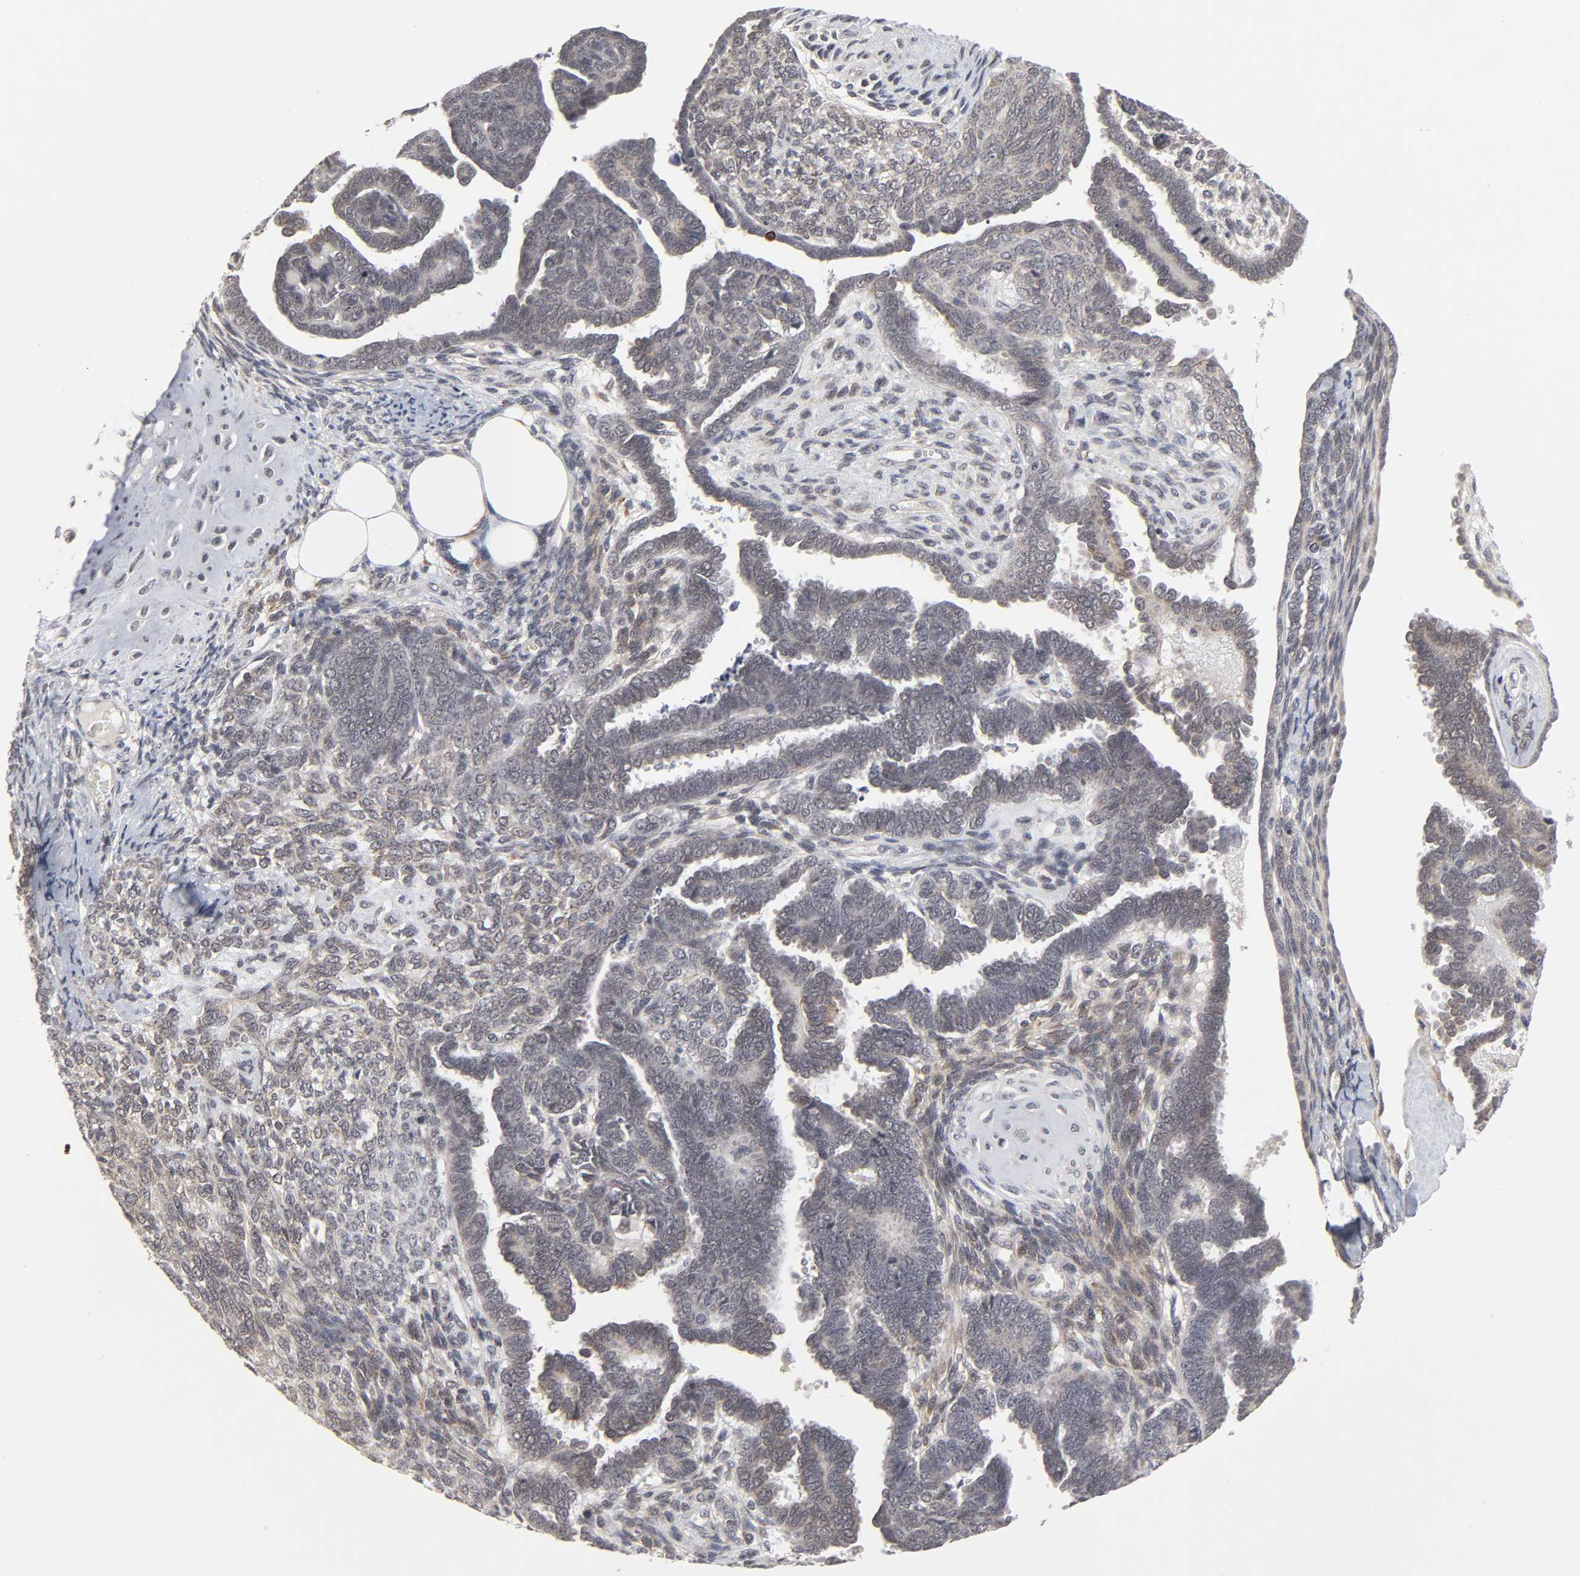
{"staining": {"intensity": "weak", "quantity": "25%-75%", "location": "cytoplasmic/membranous"}, "tissue": "endometrial cancer", "cell_type": "Tumor cells", "image_type": "cancer", "snomed": [{"axis": "morphology", "description": "Neoplasm, malignant, NOS"}, {"axis": "topography", "description": "Endometrium"}], "caption": "The histopathology image demonstrates immunohistochemical staining of endometrial cancer (malignant neoplasm). There is weak cytoplasmic/membranous staining is seen in approximately 25%-75% of tumor cells. Immunohistochemistry (ihc) stains the protein in brown and the nuclei are stained blue.", "gene": "AUH", "patient": {"sex": "female", "age": 74}}